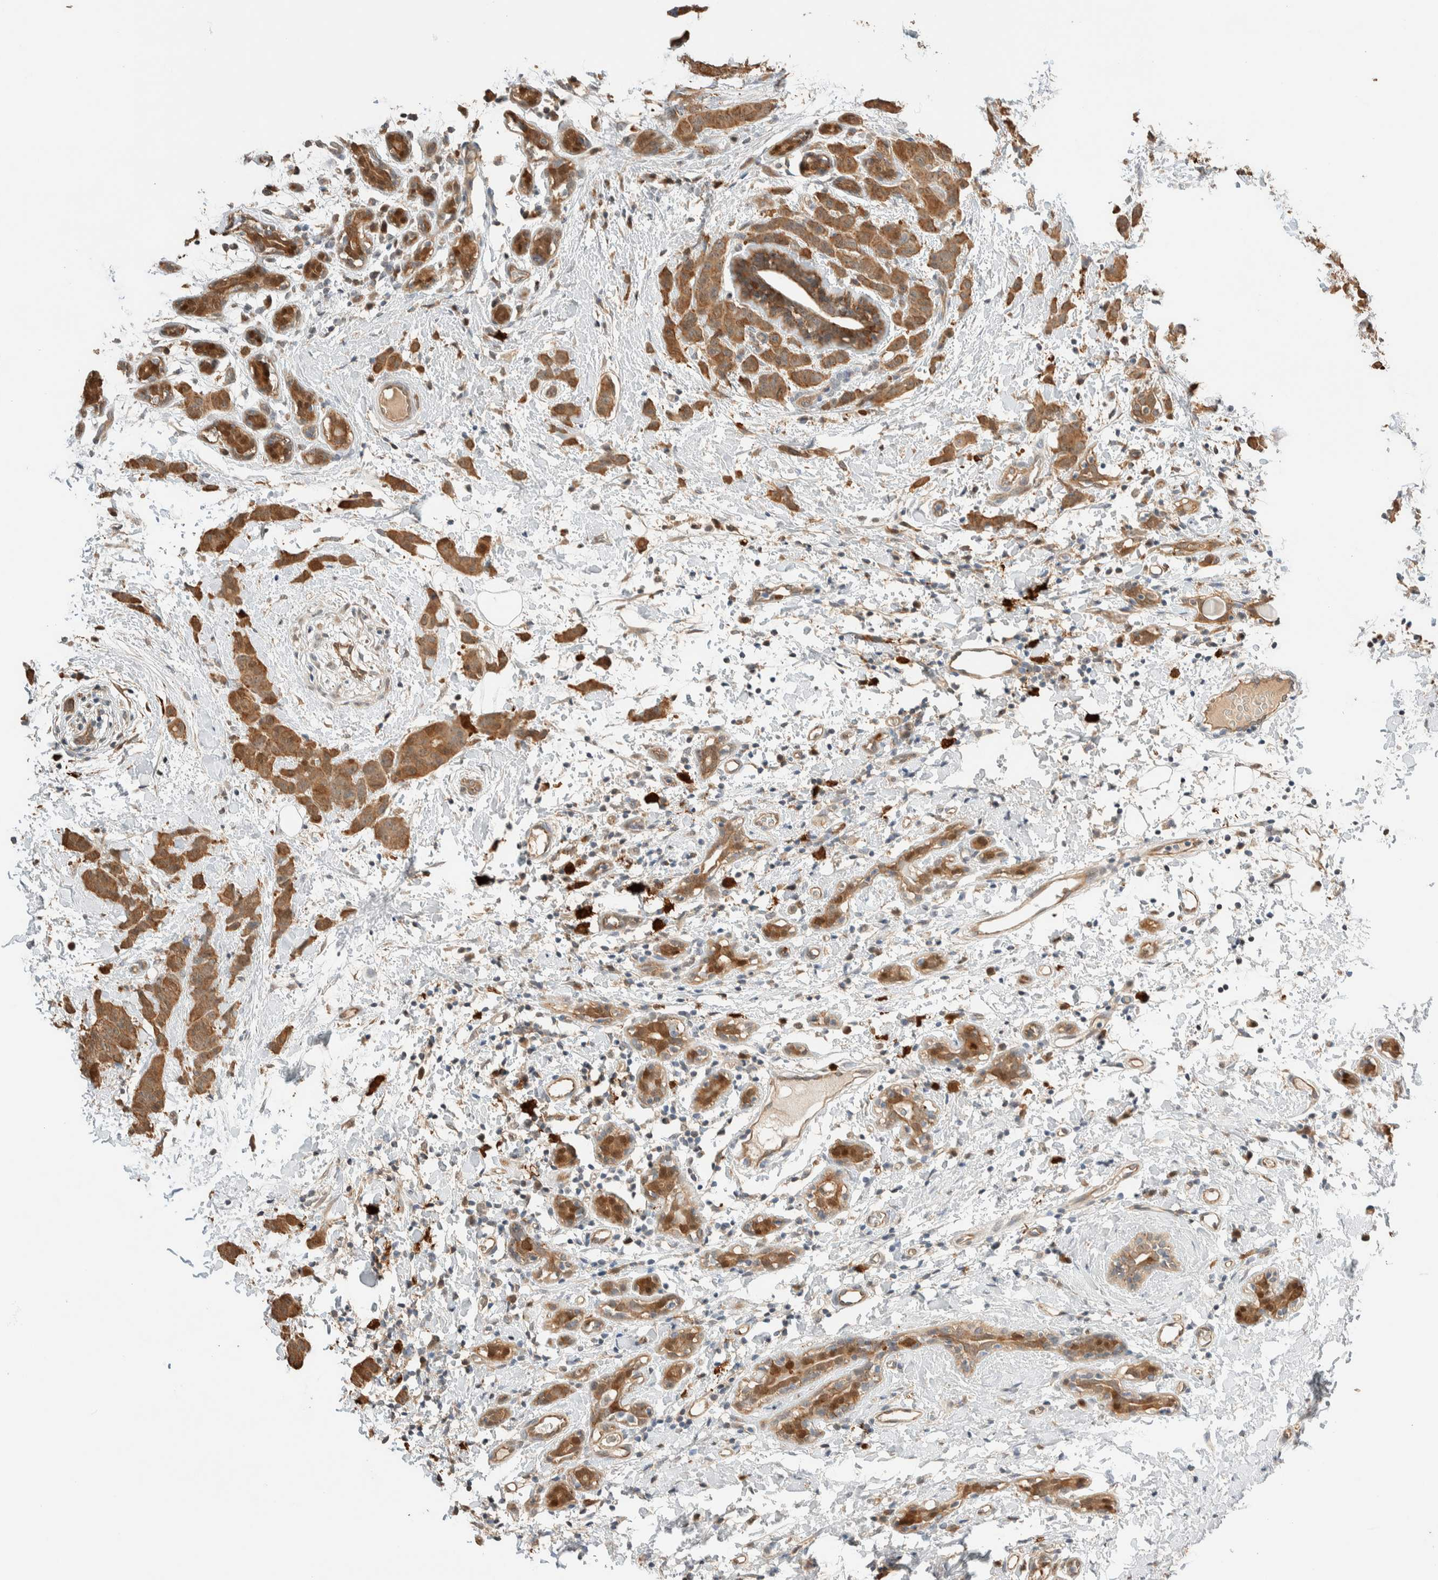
{"staining": {"intensity": "moderate", "quantity": ">75%", "location": "cytoplasmic/membranous"}, "tissue": "breast cancer", "cell_type": "Tumor cells", "image_type": "cancer", "snomed": [{"axis": "morphology", "description": "Normal tissue, NOS"}, {"axis": "morphology", "description": "Duct carcinoma"}, {"axis": "topography", "description": "Breast"}], "caption": "This image shows immunohistochemistry staining of human breast intraductal carcinoma, with medium moderate cytoplasmic/membranous staining in about >75% of tumor cells.", "gene": "SETD4", "patient": {"sex": "female", "age": 40}}